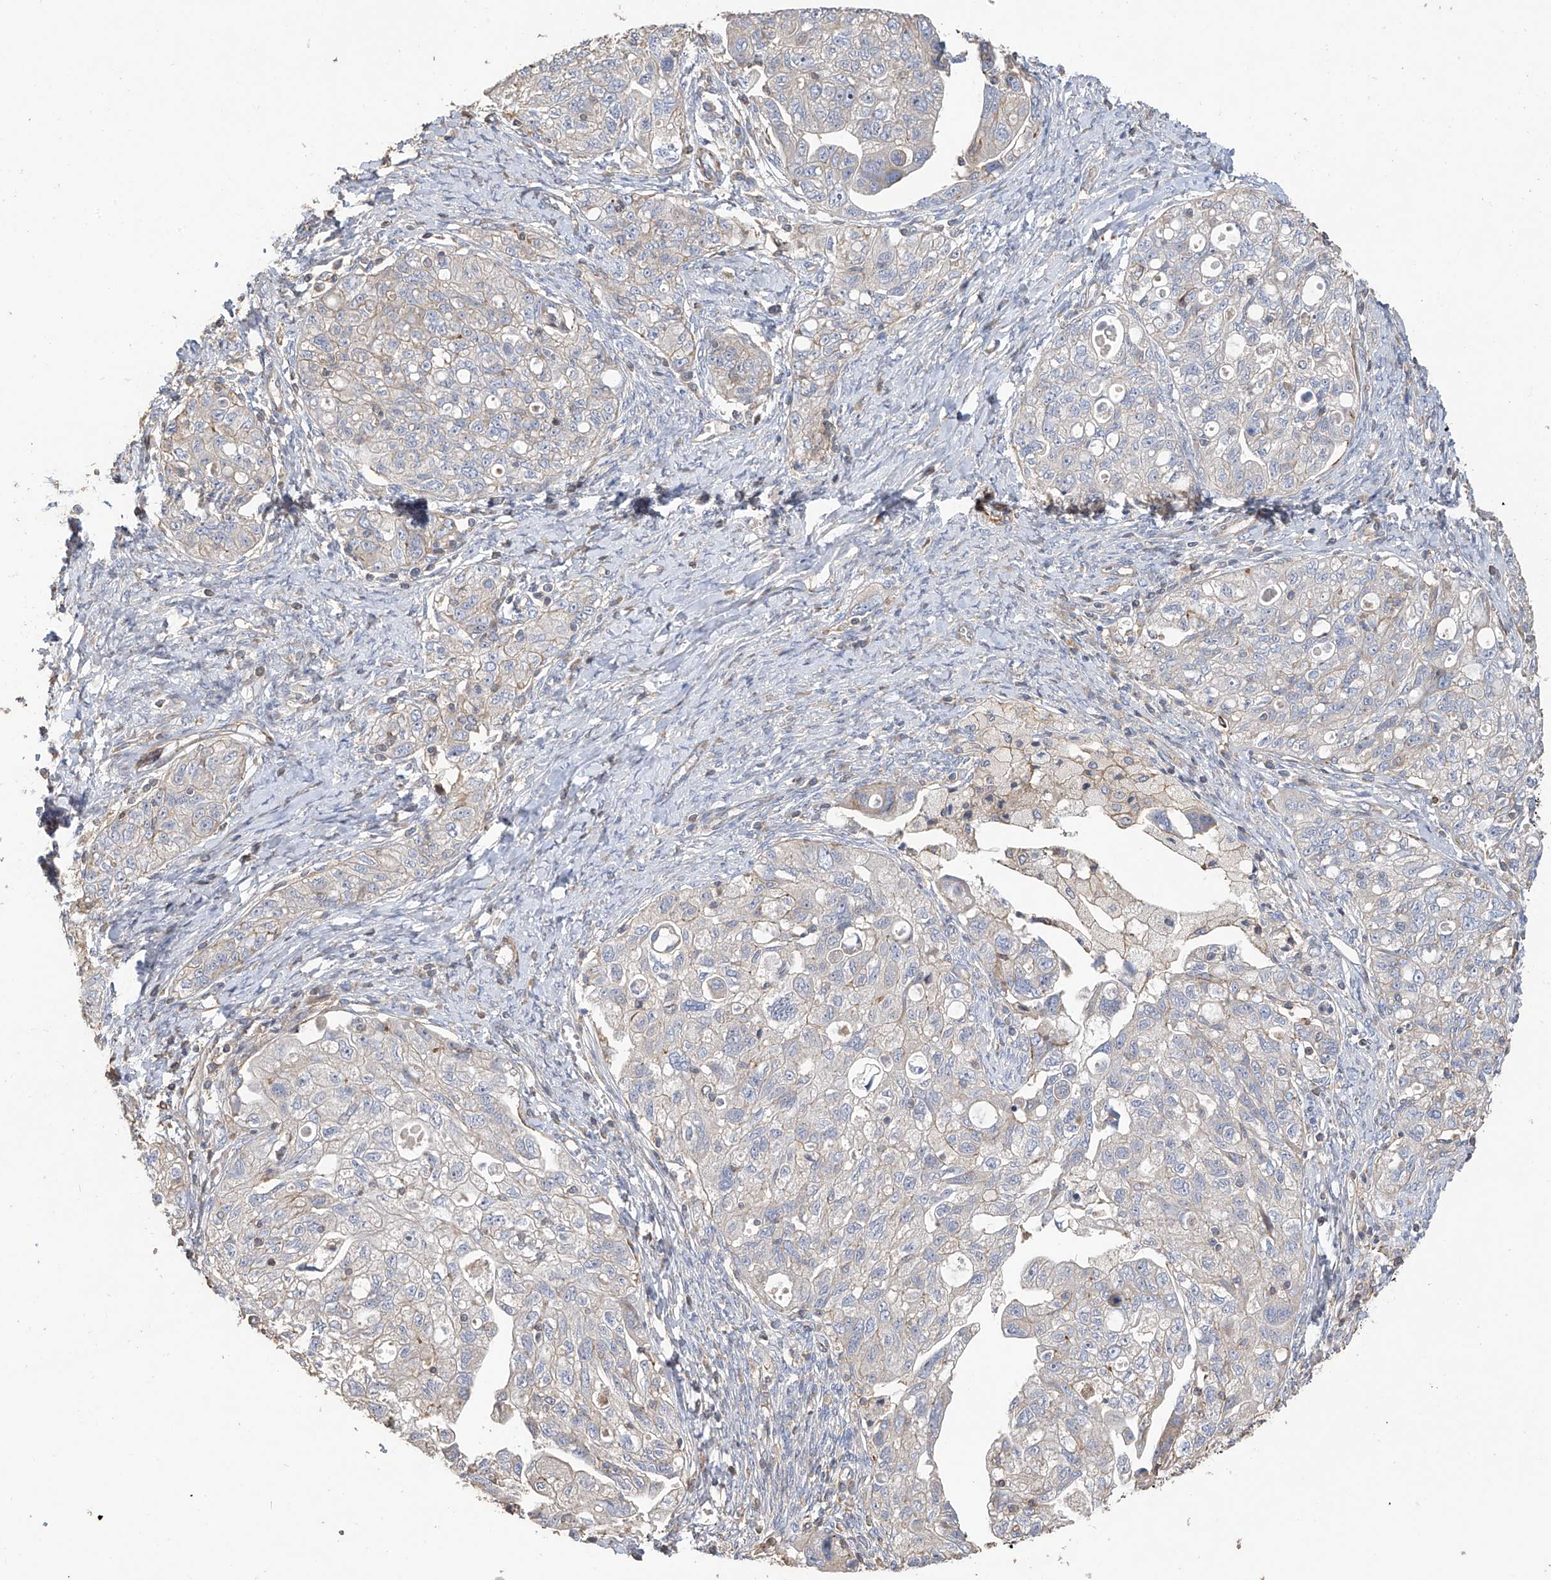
{"staining": {"intensity": "negative", "quantity": "none", "location": "none"}, "tissue": "ovarian cancer", "cell_type": "Tumor cells", "image_type": "cancer", "snomed": [{"axis": "morphology", "description": "Carcinoma, NOS"}, {"axis": "morphology", "description": "Cystadenocarcinoma, serous, NOS"}, {"axis": "topography", "description": "Ovary"}], "caption": "An image of human ovarian serous cystadenocarcinoma is negative for staining in tumor cells. (Brightfield microscopy of DAB (3,3'-diaminobenzidine) immunohistochemistry (IHC) at high magnification).", "gene": "SLC43A3", "patient": {"sex": "female", "age": 69}}